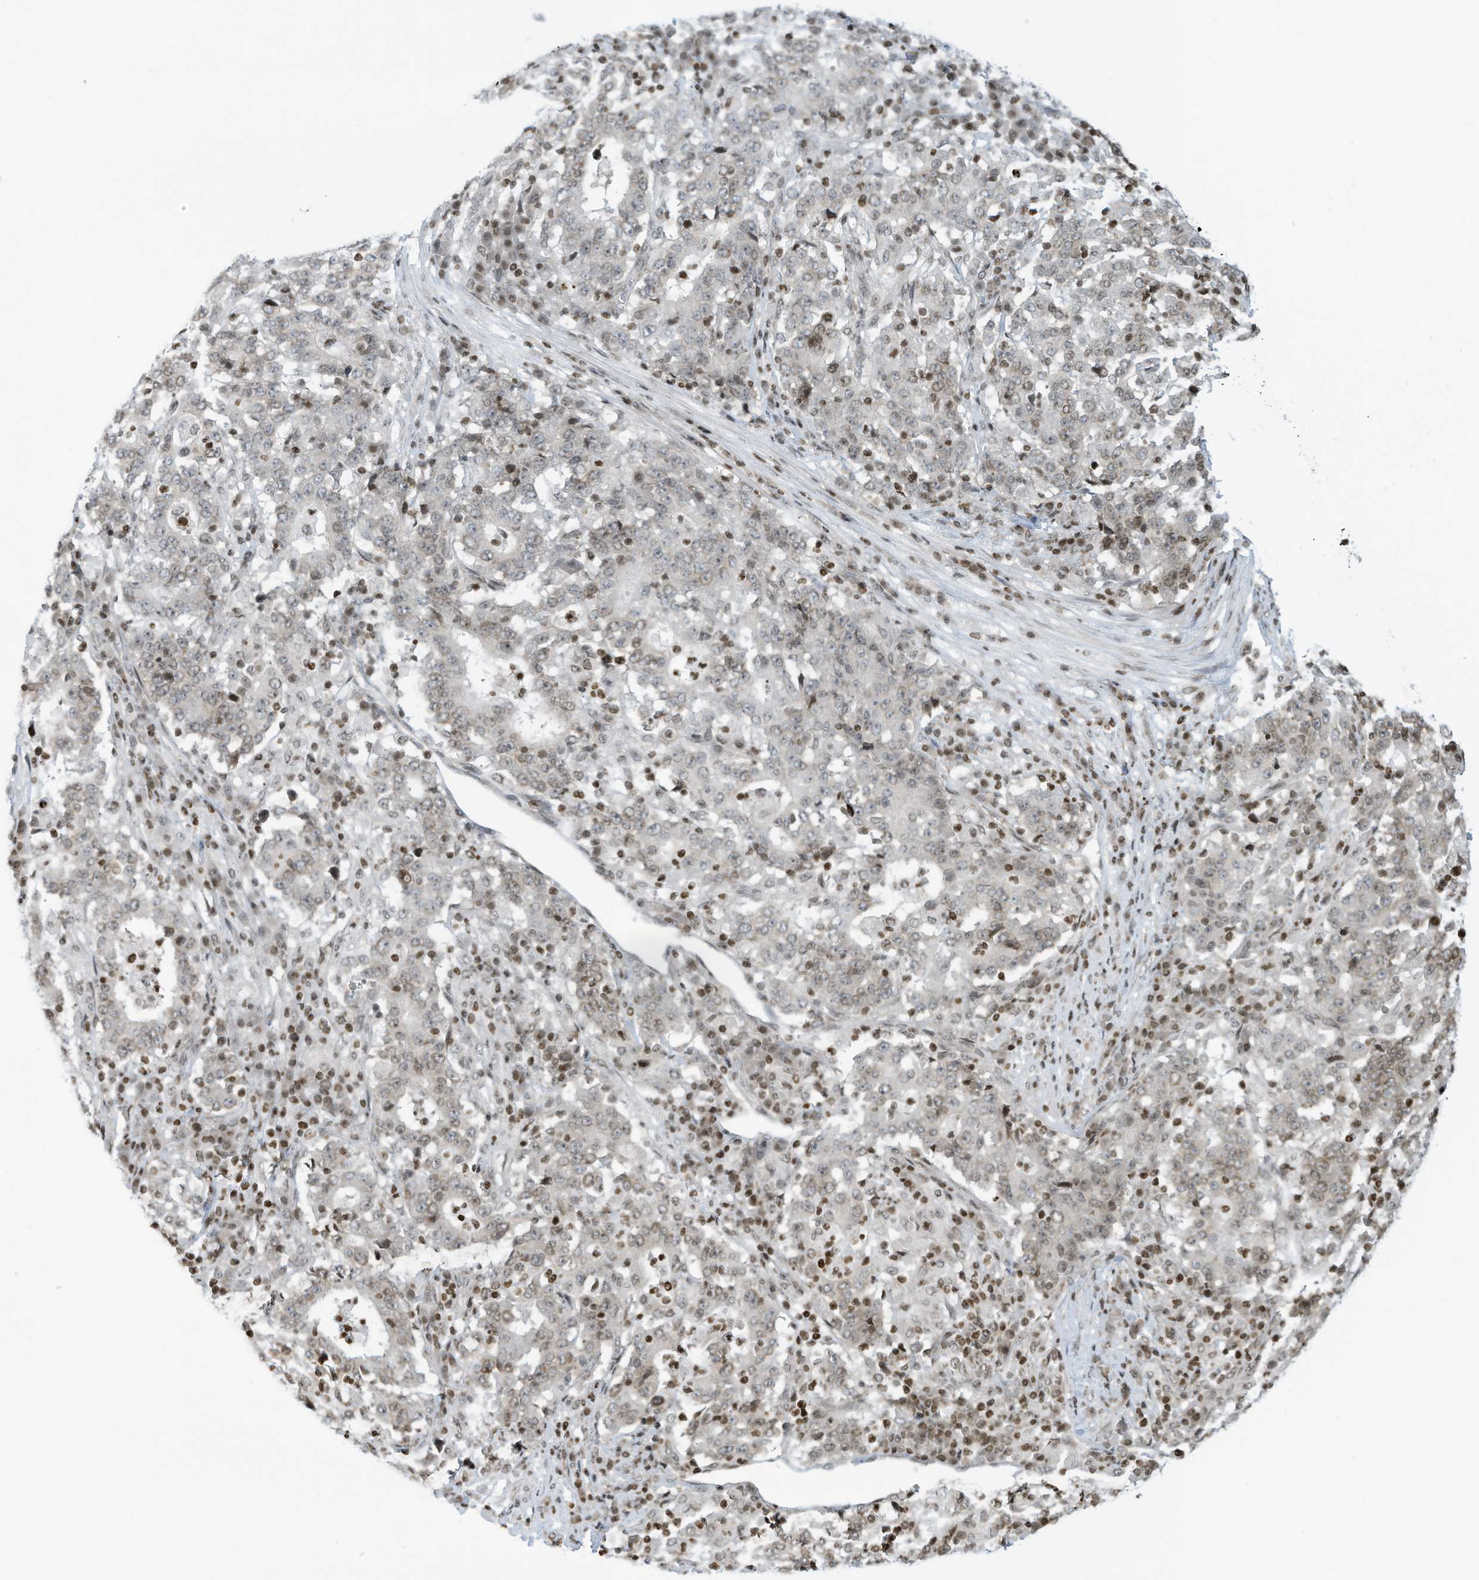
{"staining": {"intensity": "negative", "quantity": "none", "location": "none"}, "tissue": "stomach cancer", "cell_type": "Tumor cells", "image_type": "cancer", "snomed": [{"axis": "morphology", "description": "Adenocarcinoma, NOS"}, {"axis": "topography", "description": "Stomach"}], "caption": "Photomicrograph shows no protein expression in tumor cells of stomach cancer tissue.", "gene": "ADI1", "patient": {"sex": "male", "age": 59}}